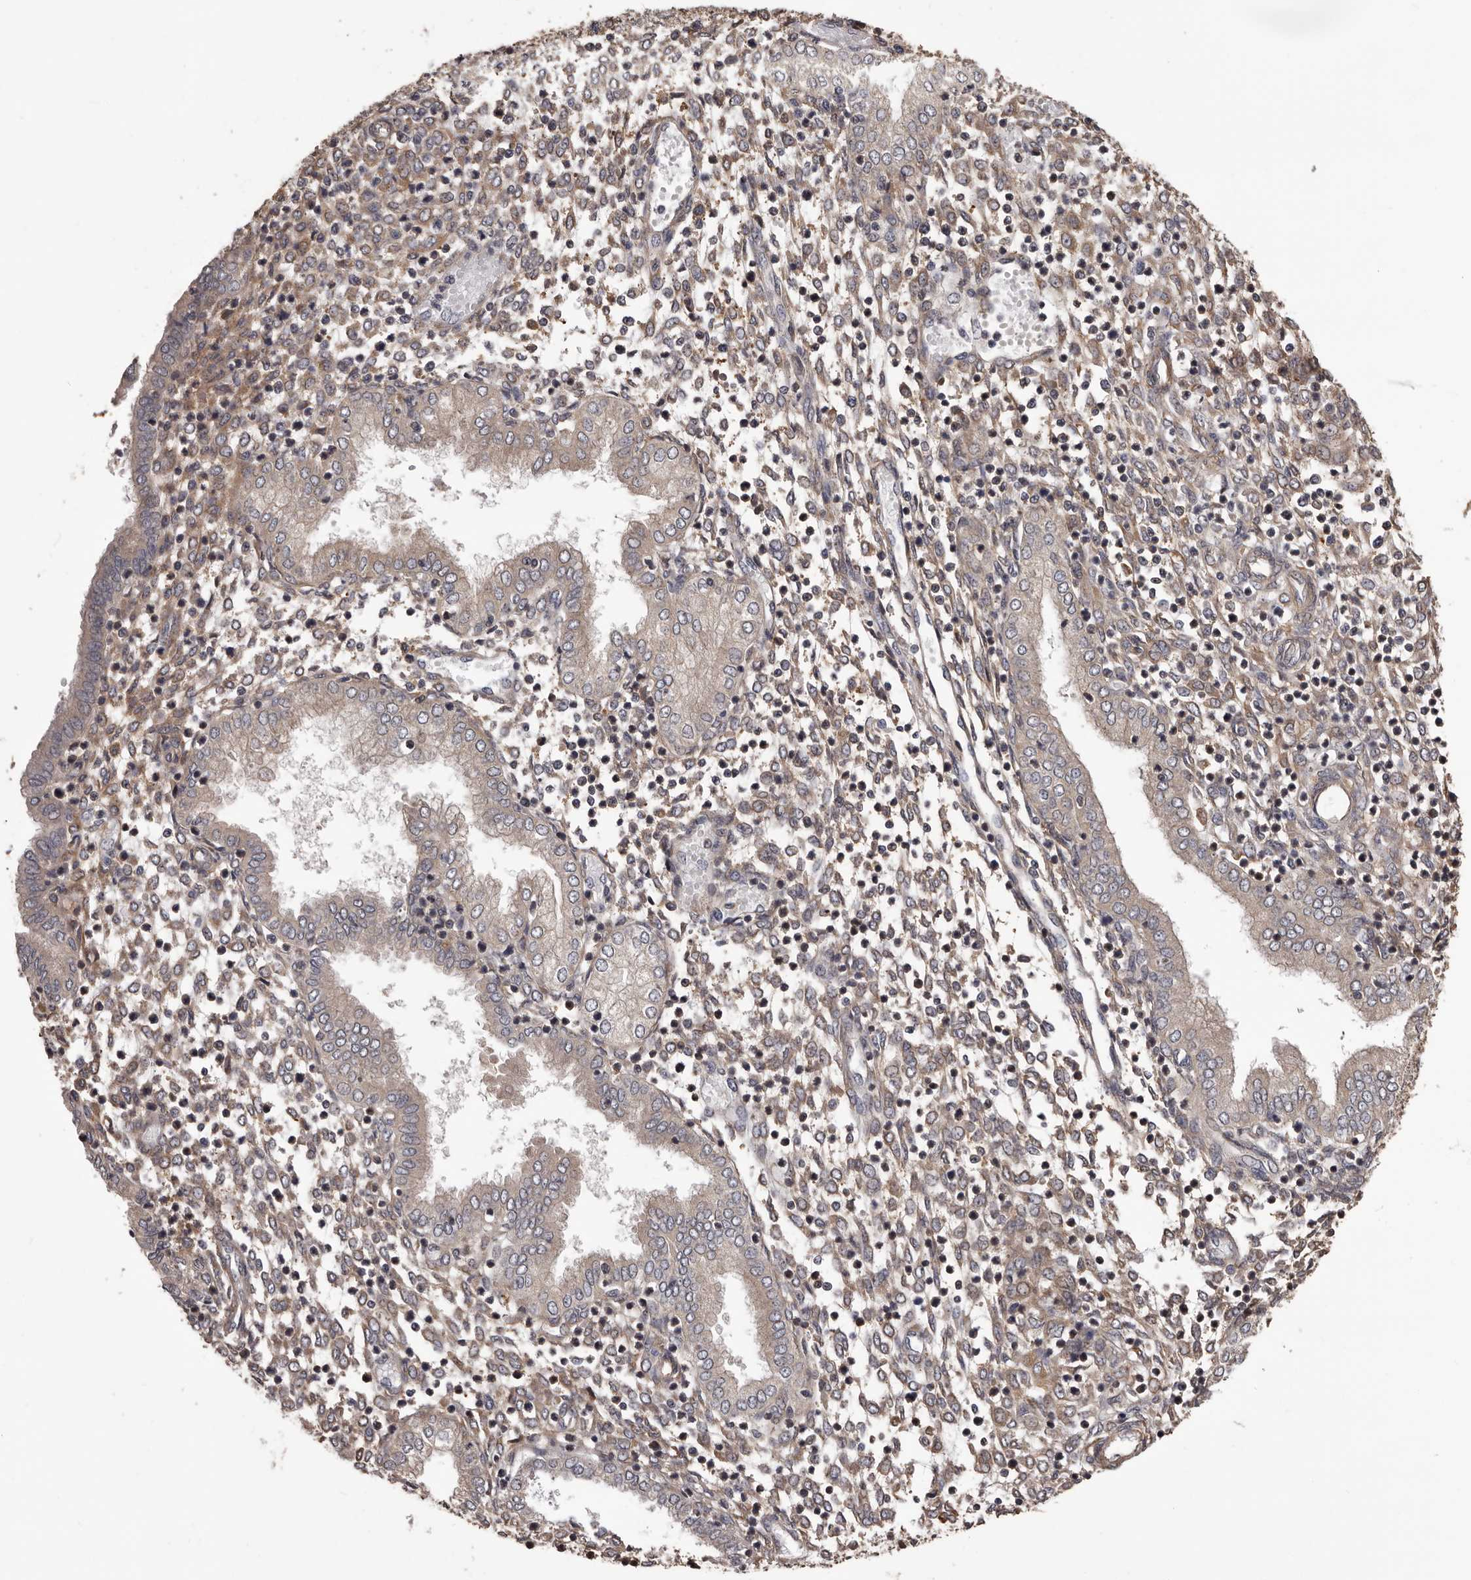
{"staining": {"intensity": "weak", "quantity": "25%-75%", "location": "cytoplasmic/membranous"}, "tissue": "endometrium", "cell_type": "Cells in endometrial stroma", "image_type": "normal", "snomed": [{"axis": "morphology", "description": "Normal tissue, NOS"}, {"axis": "topography", "description": "Endometrium"}], "caption": "The histopathology image displays a brown stain indicating the presence of a protein in the cytoplasmic/membranous of cells in endometrial stroma in endometrium.", "gene": "ADAMTS2", "patient": {"sex": "female", "age": 53}}